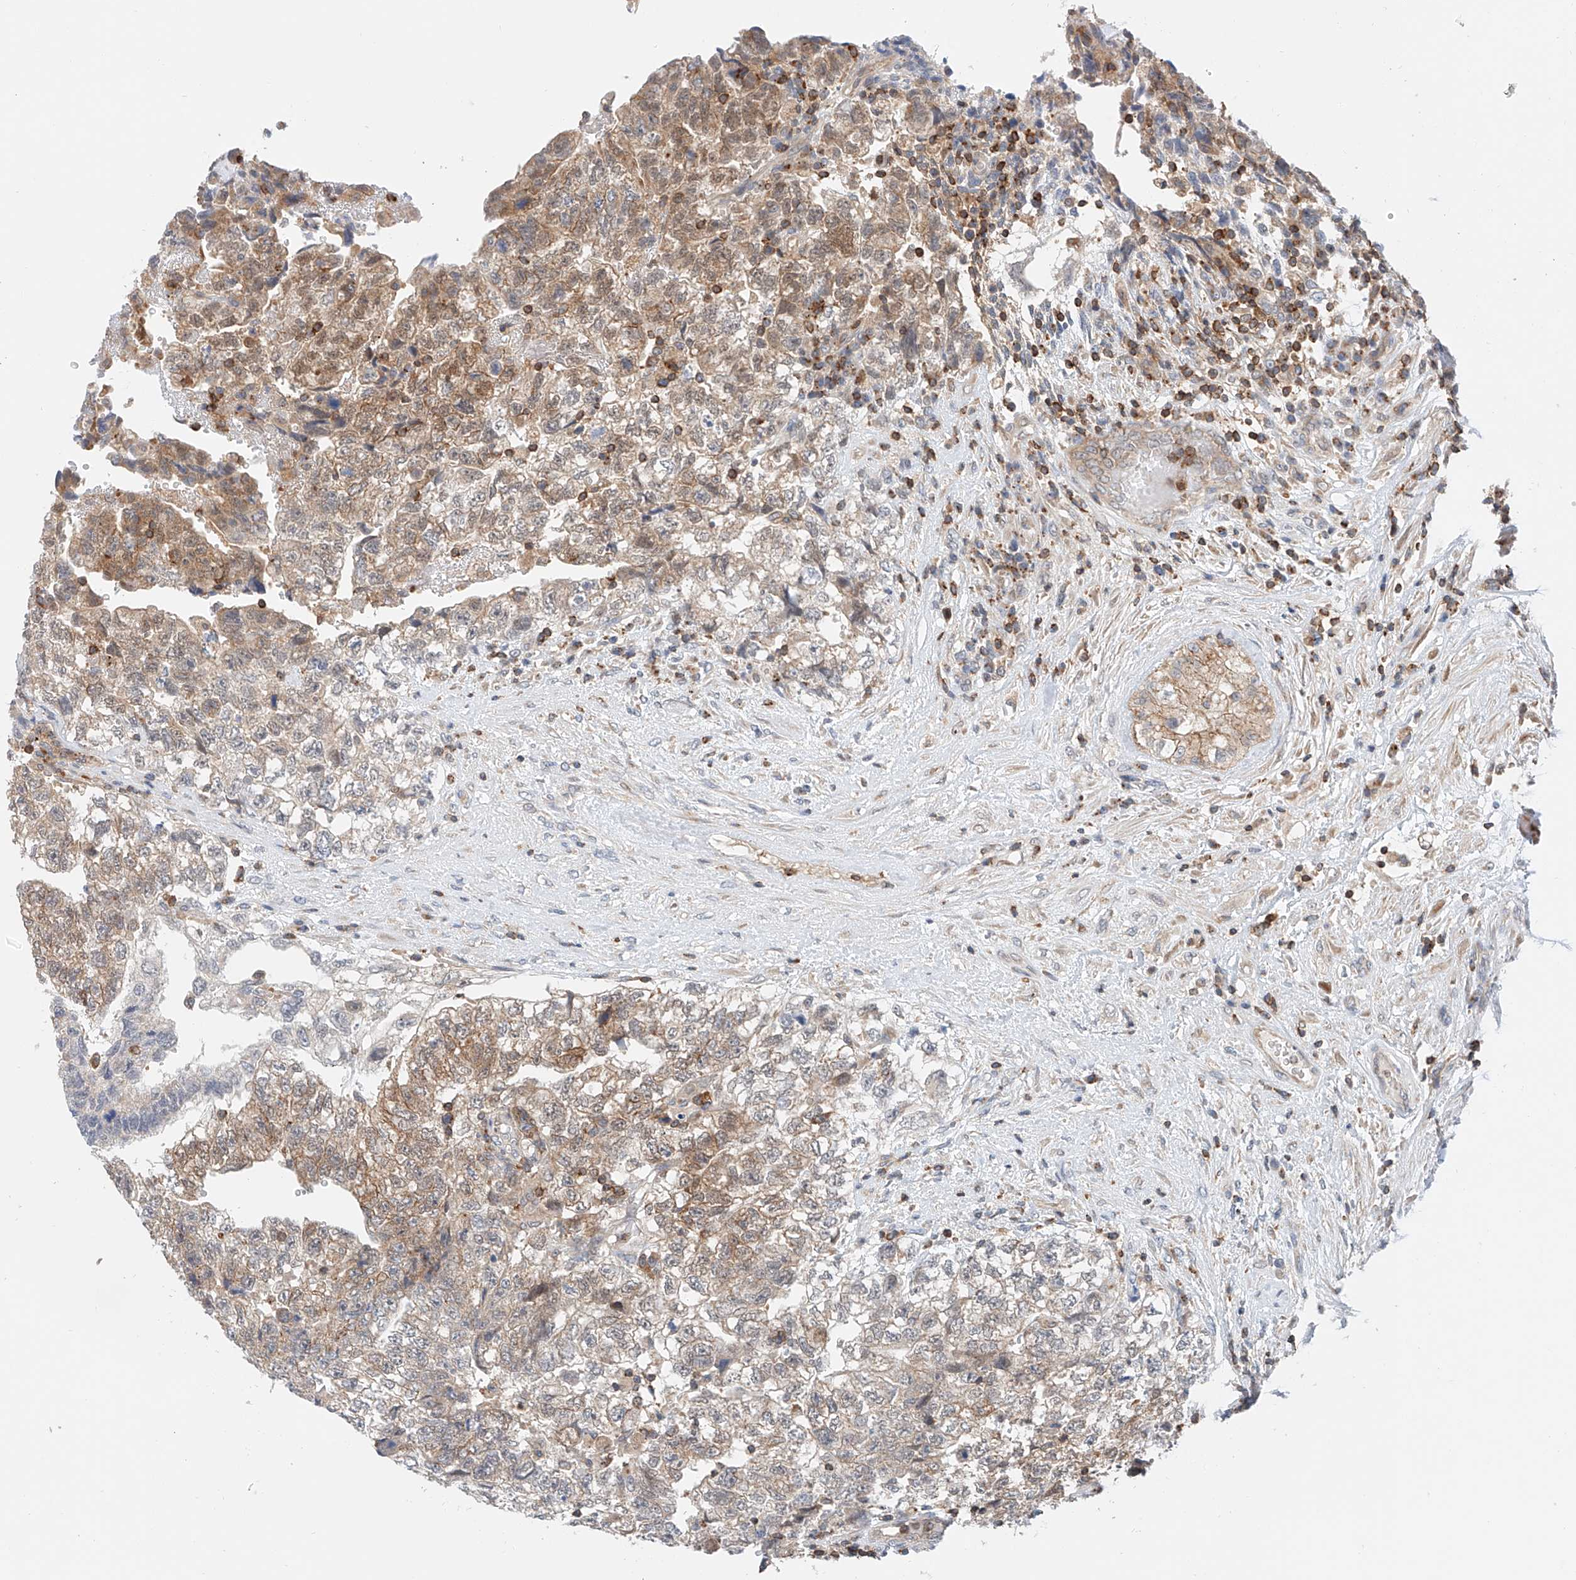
{"staining": {"intensity": "weak", "quantity": ">75%", "location": "cytoplasmic/membranous"}, "tissue": "testis cancer", "cell_type": "Tumor cells", "image_type": "cancer", "snomed": [{"axis": "morphology", "description": "Carcinoma, Embryonal, NOS"}, {"axis": "topography", "description": "Testis"}], "caption": "Human testis cancer (embryonal carcinoma) stained with a protein marker exhibits weak staining in tumor cells.", "gene": "MFN2", "patient": {"sex": "male", "age": 36}}